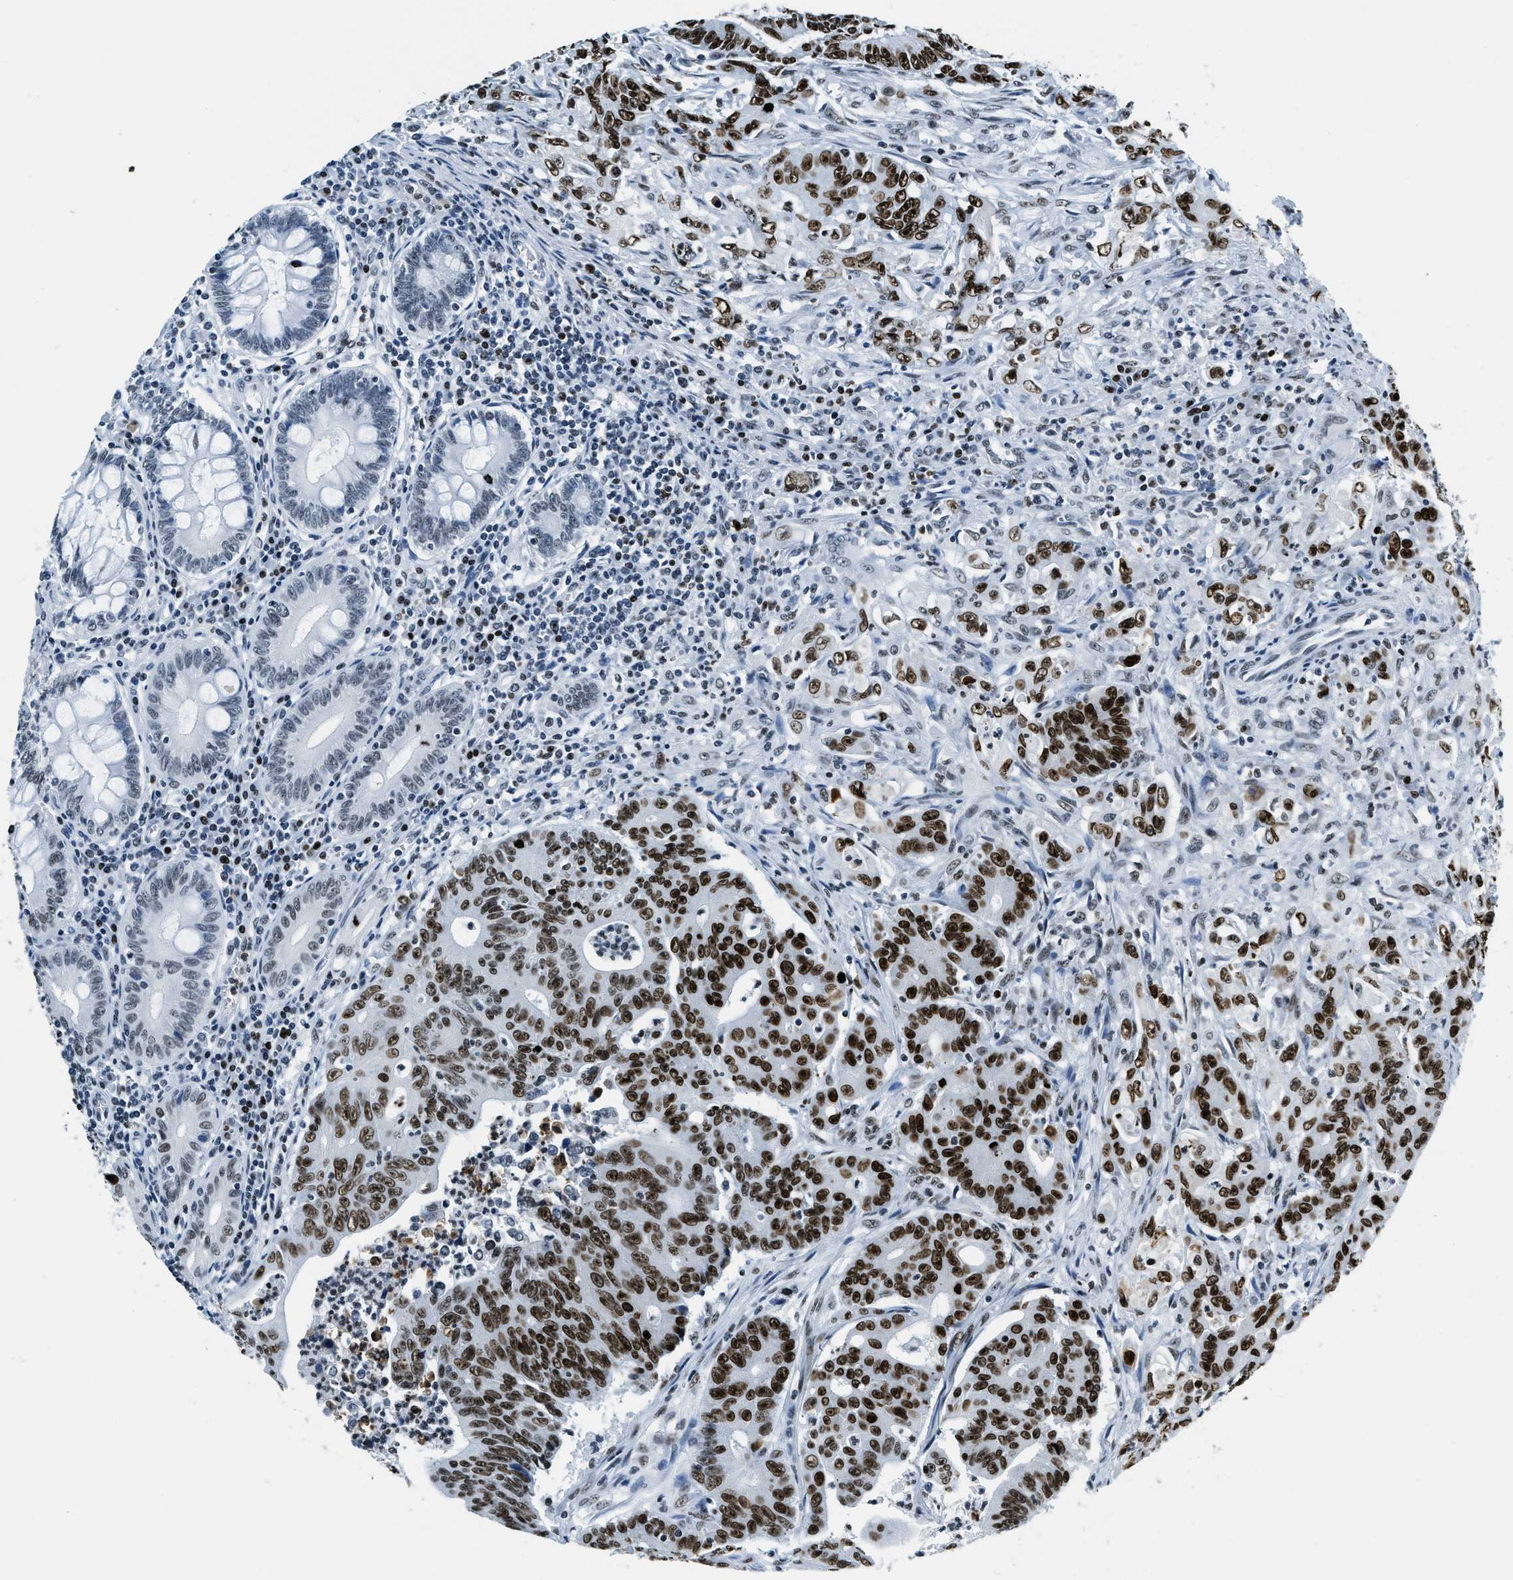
{"staining": {"intensity": "strong", "quantity": ">75%", "location": "nuclear"}, "tissue": "colorectal cancer", "cell_type": "Tumor cells", "image_type": "cancer", "snomed": [{"axis": "morphology", "description": "Adenocarcinoma, NOS"}, {"axis": "topography", "description": "Colon"}], "caption": "Immunohistochemical staining of human colorectal cancer (adenocarcinoma) exhibits high levels of strong nuclear protein positivity in approximately >75% of tumor cells.", "gene": "TOP1", "patient": {"sex": "male", "age": 45}}